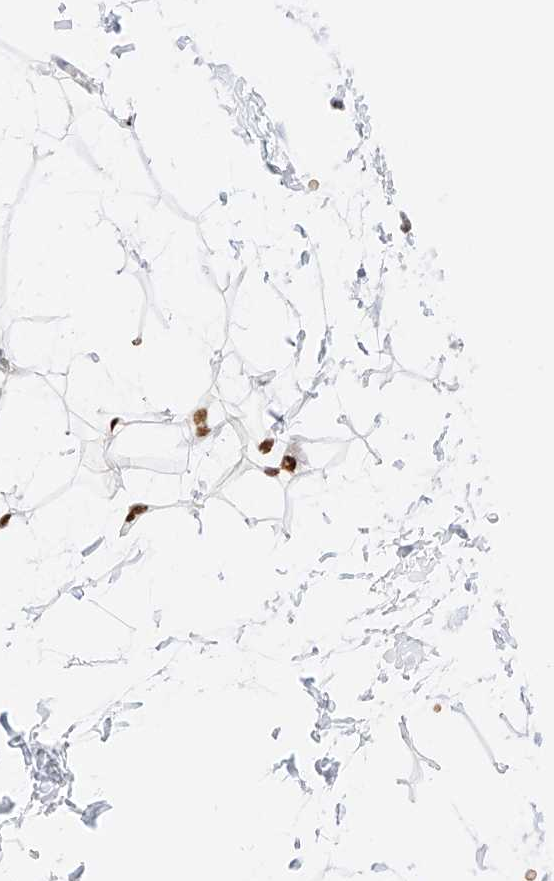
{"staining": {"intensity": "strong", "quantity": ">75%", "location": "nuclear"}, "tissue": "adipose tissue", "cell_type": "Adipocytes", "image_type": "normal", "snomed": [{"axis": "morphology", "description": "Normal tissue, NOS"}, {"axis": "topography", "description": "Soft tissue"}], "caption": "This is a micrograph of immunohistochemistry (IHC) staining of unremarkable adipose tissue, which shows strong positivity in the nuclear of adipocytes.", "gene": "APIP", "patient": {"sex": "male", "age": 72}}